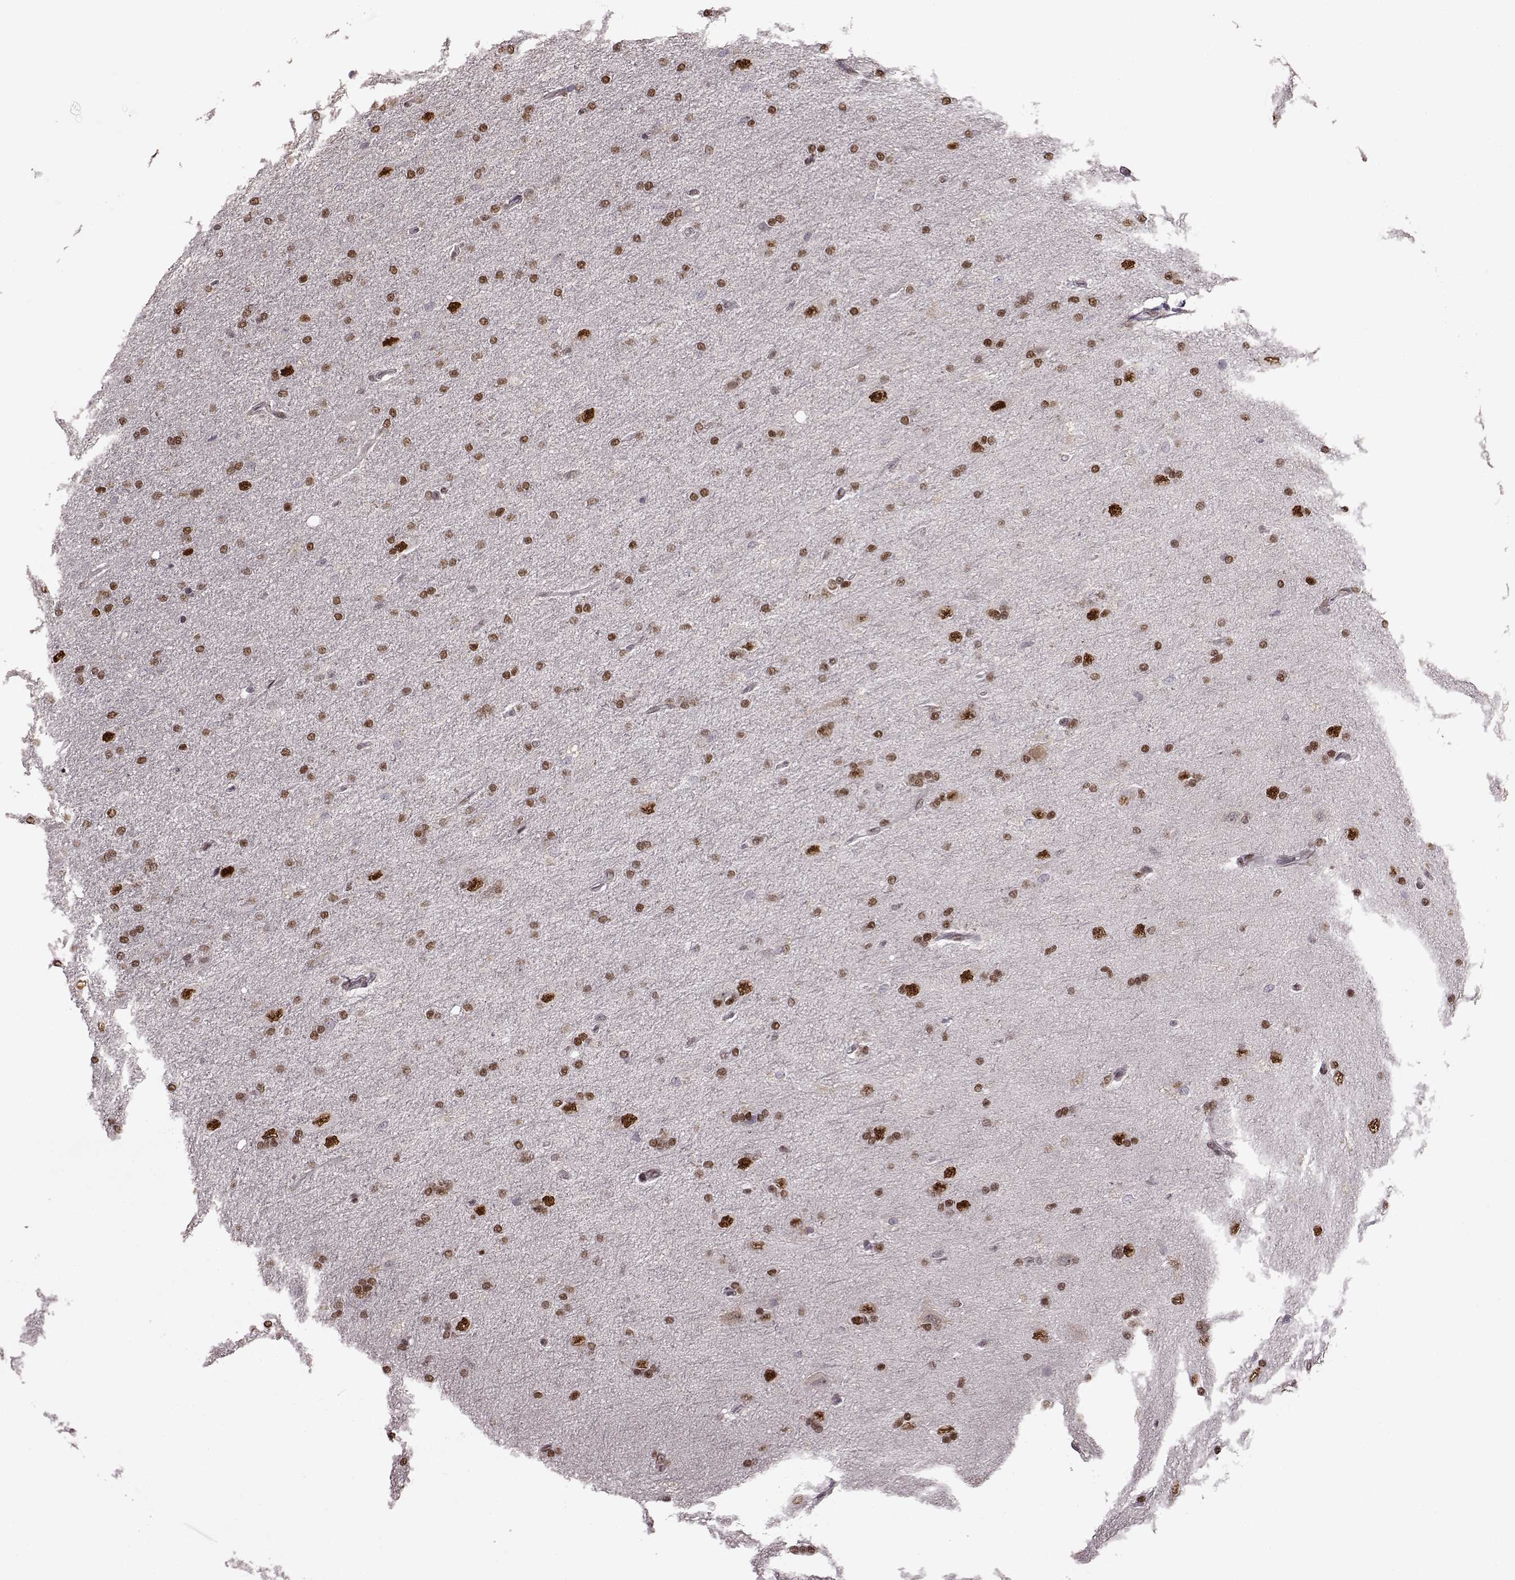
{"staining": {"intensity": "moderate", "quantity": ">75%", "location": "nuclear"}, "tissue": "glioma", "cell_type": "Tumor cells", "image_type": "cancer", "snomed": [{"axis": "morphology", "description": "Glioma, malignant, High grade"}, {"axis": "topography", "description": "Cerebral cortex"}], "caption": "IHC (DAB (3,3'-diaminobenzidine)) staining of glioma reveals moderate nuclear protein positivity in approximately >75% of tumor cells.", "gene": "FTO", "patient": {"sex": "male", "age": 70}}